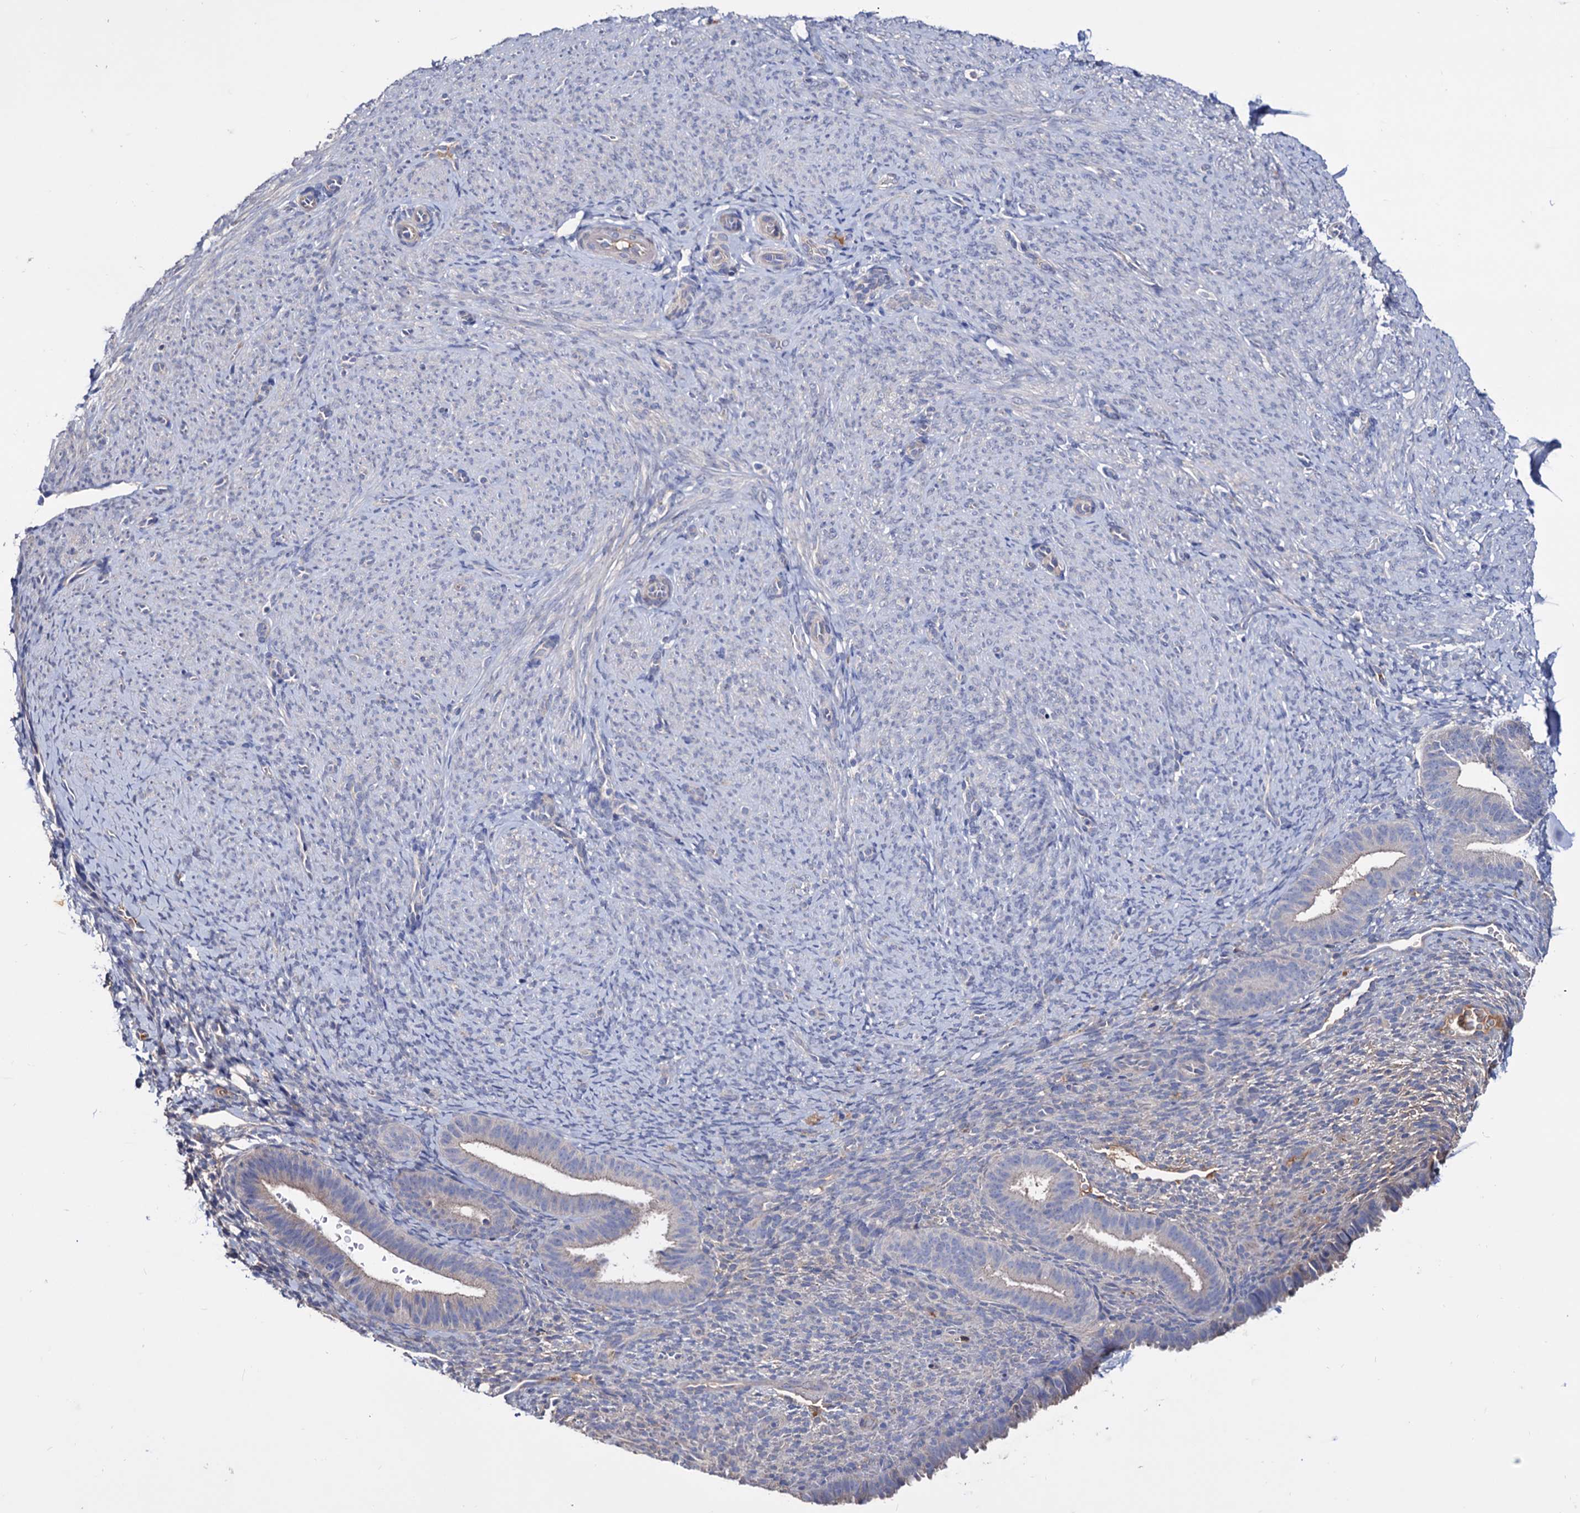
{"staining": {"intensity": "negative", "quantity": "none", "location": "none"}, "tissue": "endometrium", "cell_type": "Cells in endometrial stroma", "image_type": "normal", "snomed": [{"axis": "morphology", "description": "Normal tissue, NOS"}, {"axis": "topography", "description": "Endometrium"}], "caption": "There is no significant expression in cells in endometrial stroma of endometrium. (DAB immunohistochemistry (IHC) visualized using brightfield microscopy, high magnification).", "gene": "NPAS4", "patient": {"sex": "female", "age": 65}}